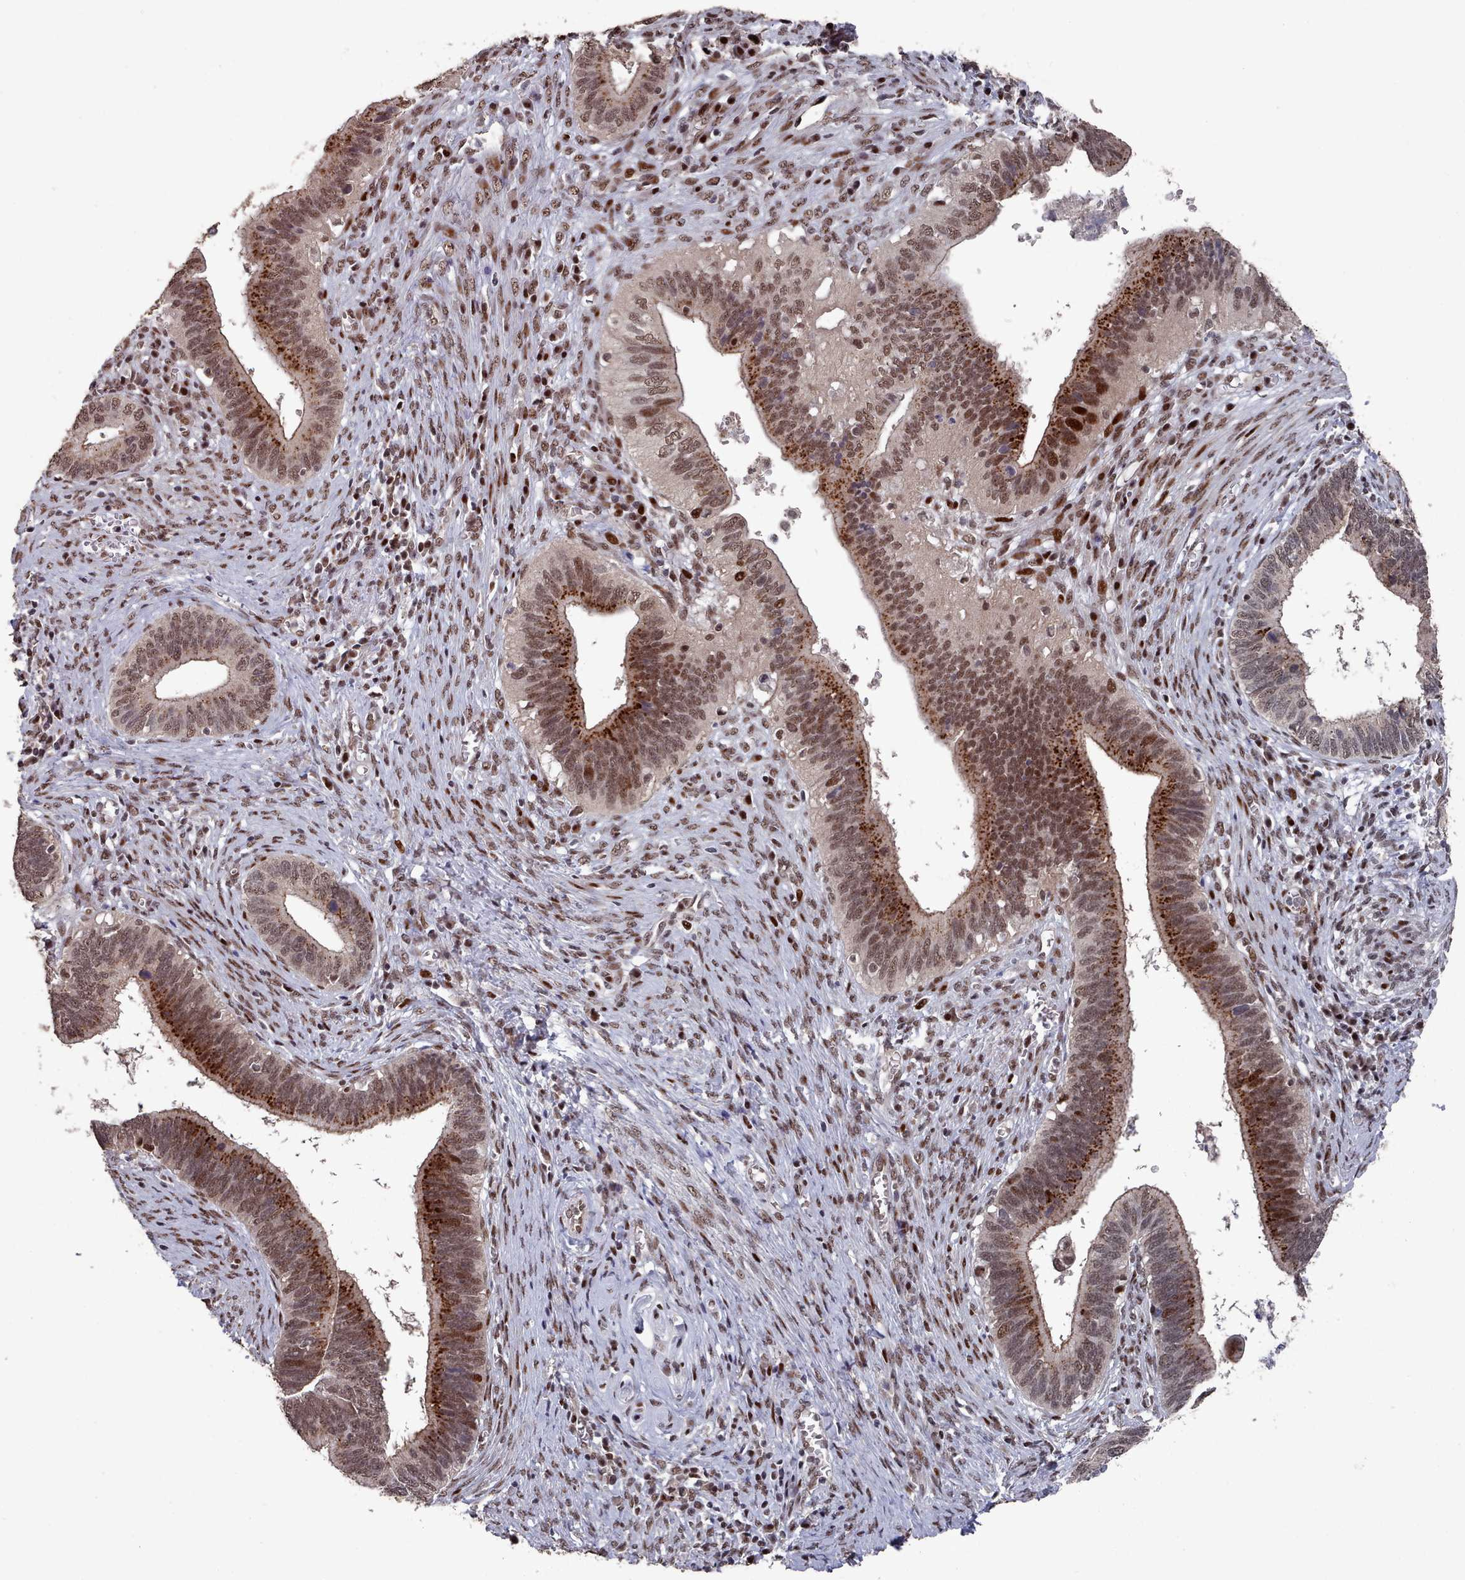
{"staining": {"intensity": "strong", "quantity": ">75%", "location": "cytoplasmic/membranous,nuclear"}, "tissue": "cervical cancer", "cell_type": "Tumor cells", "image_type": "cancer", "snomed": [{"axis": "morphology", "description": "Adenocarcinoma, NOS"}, {"axis": "topography", "description": "Cervix"}], "caption": "A high-resolution image shows immunohistochemistry (IHC) staining of cervical cancer, which demonstrates strong cytoplasmic/membranous and nuclear staining in about >75% of tumor cells.", "gene": "PNRC2", "patient": {"sex": "female", "age": 42}}